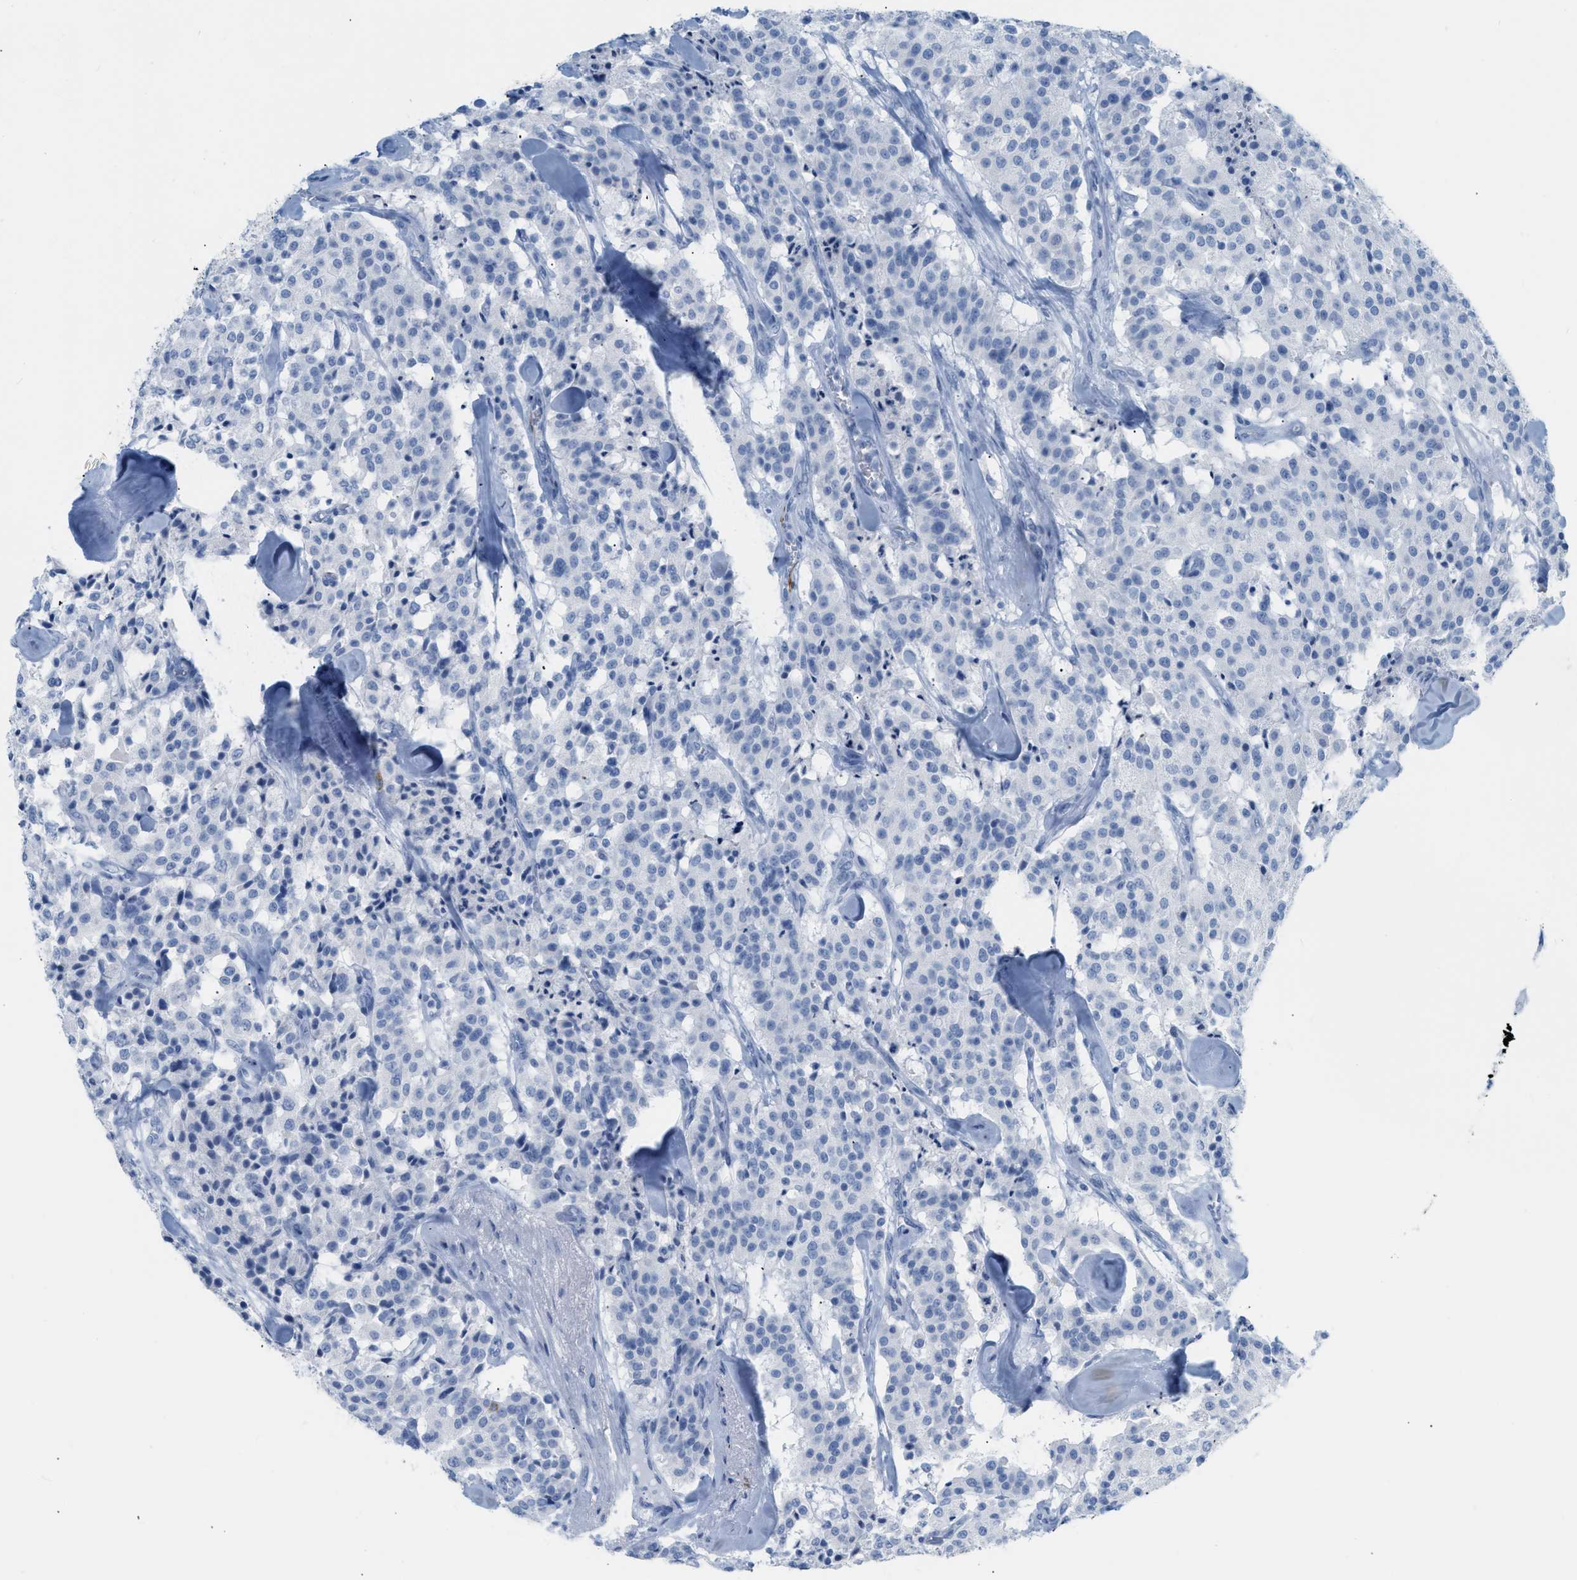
{"staining": {"intensity": "negative", "quantity": "none", "location": "none"}, "tissue": "carcinoid", "cell_type": "Tumor cells", "image_type": "cancer", "snomed": [{"axis": "morphology", "description": "Carcinoid, malignant, NOS"}, {"axis": "topography", "description": "Lung"}], "caption": "Immunohistochemistry (IHC) micrograph of carcinoid stained for a protein (brown), which exhibits no expression in tumor cells. (Immunohistochemistry (IHC), brightfield microscopy, high magnification).", "gene": "DES", "patient": {"sex": "male", "age": 30}}